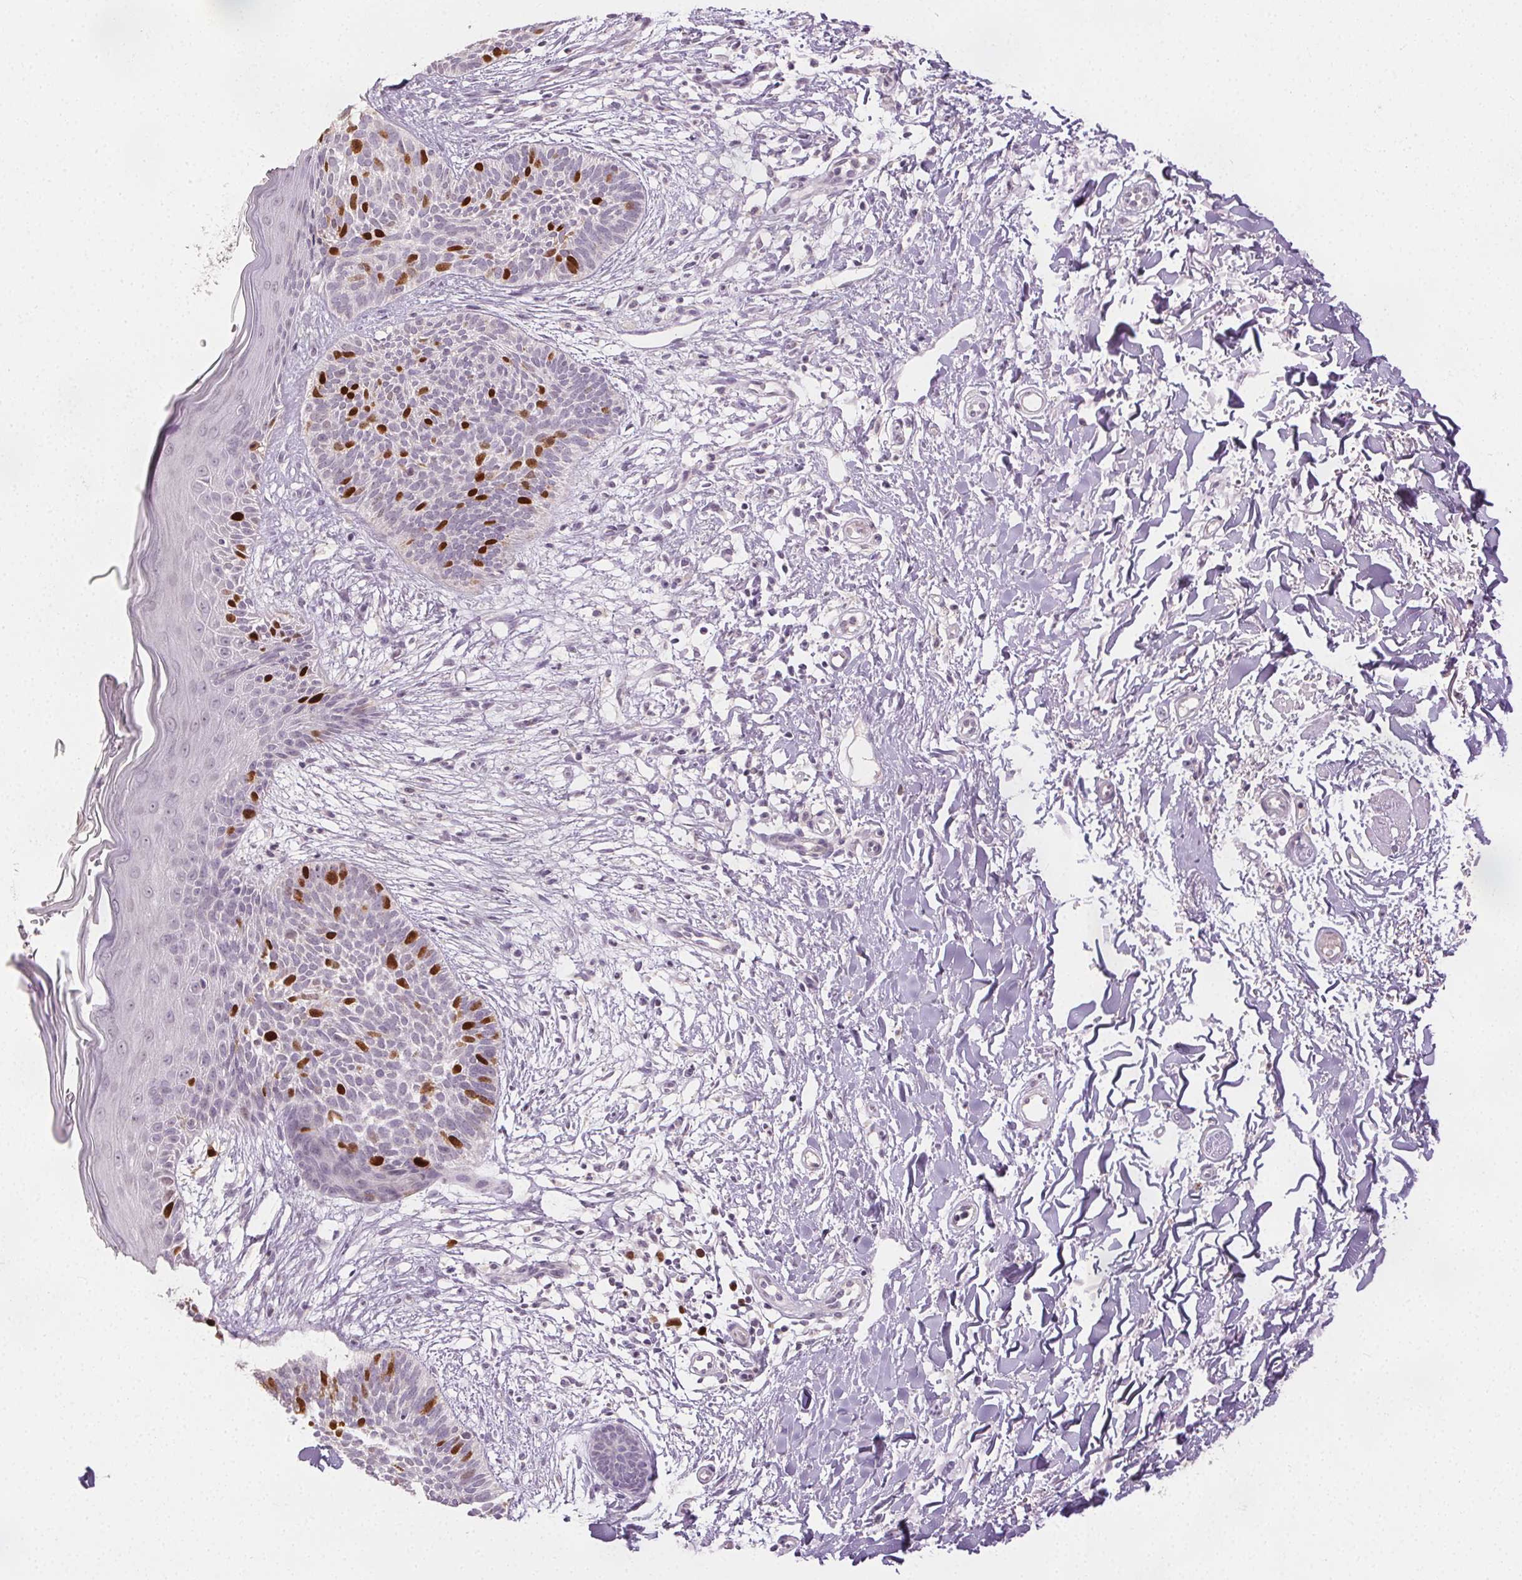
{"staining": {"intensity": "moderate", "quantity": "25%-75%", "location": "nuclear"}, "tissue": "skin cancer", "cell_type": "Tumor cells", "image_type": "cancer", "snomed": [{"axis": "morphology", "description": "Basal cell carcinoma"}, {"axis": "topography", "description": "Skin"}], "caption": "An image showing moderate nuclear positivity in approximately 25%-75% of tumor cells in basal cell carcinoma (skin), as visualized by brown immunohistochemical staining.", "gene": "ANLN", "patient": {"sex": "female", "age": 84}}